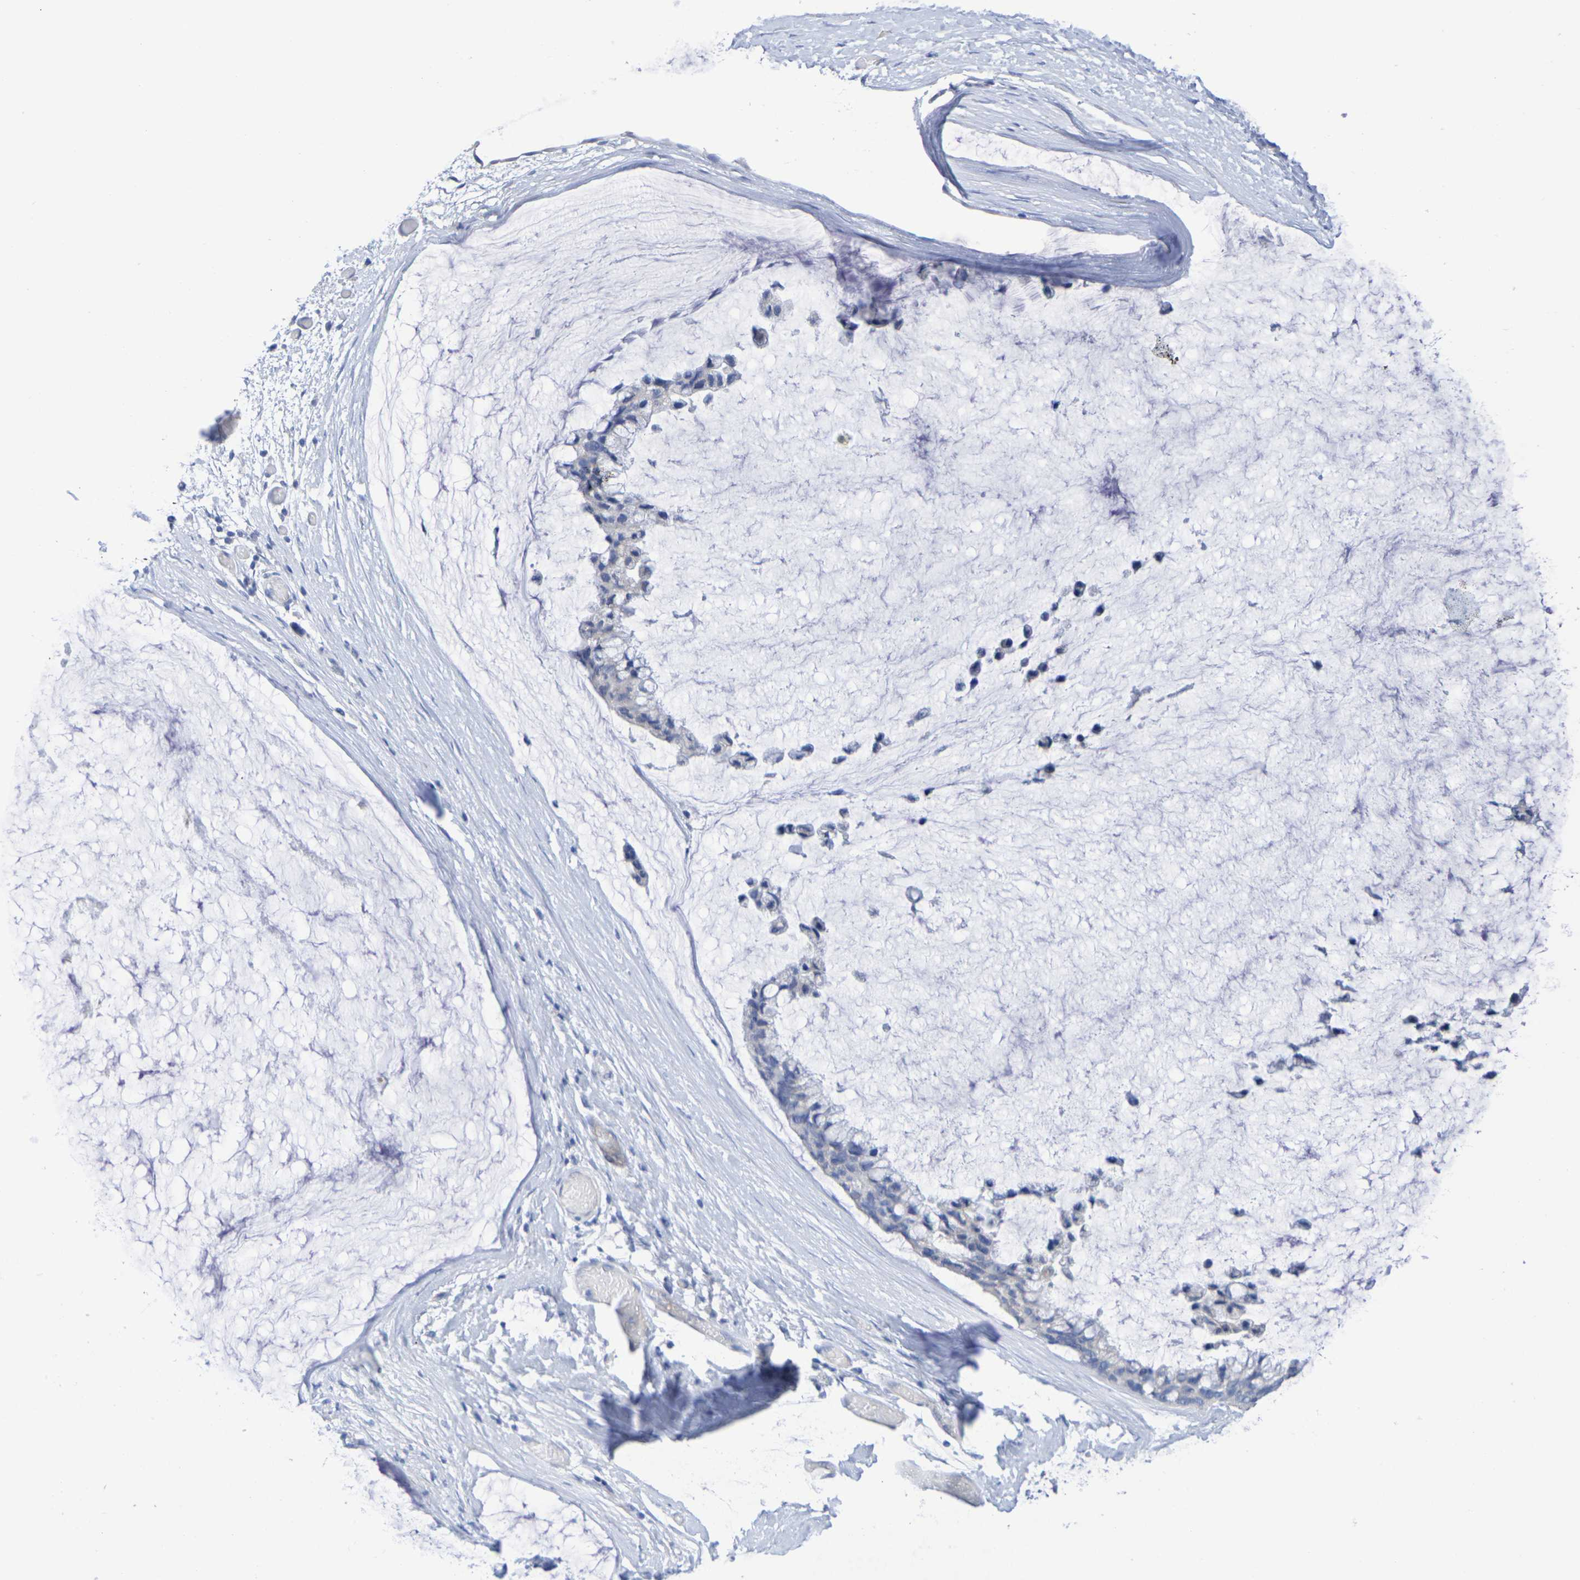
{"staining": {"intensity": "weak", "quantity": "25%-75%", "location": "cytoplasmic/membranous"}, "tissue": "ovarian cancer", "cell_type": "Tumor cells", "image_type": "cancer", "snomed": [{"axis": "morphology", "description": "Cystadenocarcinoma, mucinous, NOS"}, {"axis": "topography", "description": "Ovary"}], "caption": "Weak cytoplasmic/membranous protein positivity is identified in approximately 25%-75% of tumor cells in ovarian mucinous cystadenocarcinoma. (brown staining indicates protein expression, while blue staining denotes nuclei).", "gene": "TMCC3", "patient": {"sex": "female", "age": 39}}